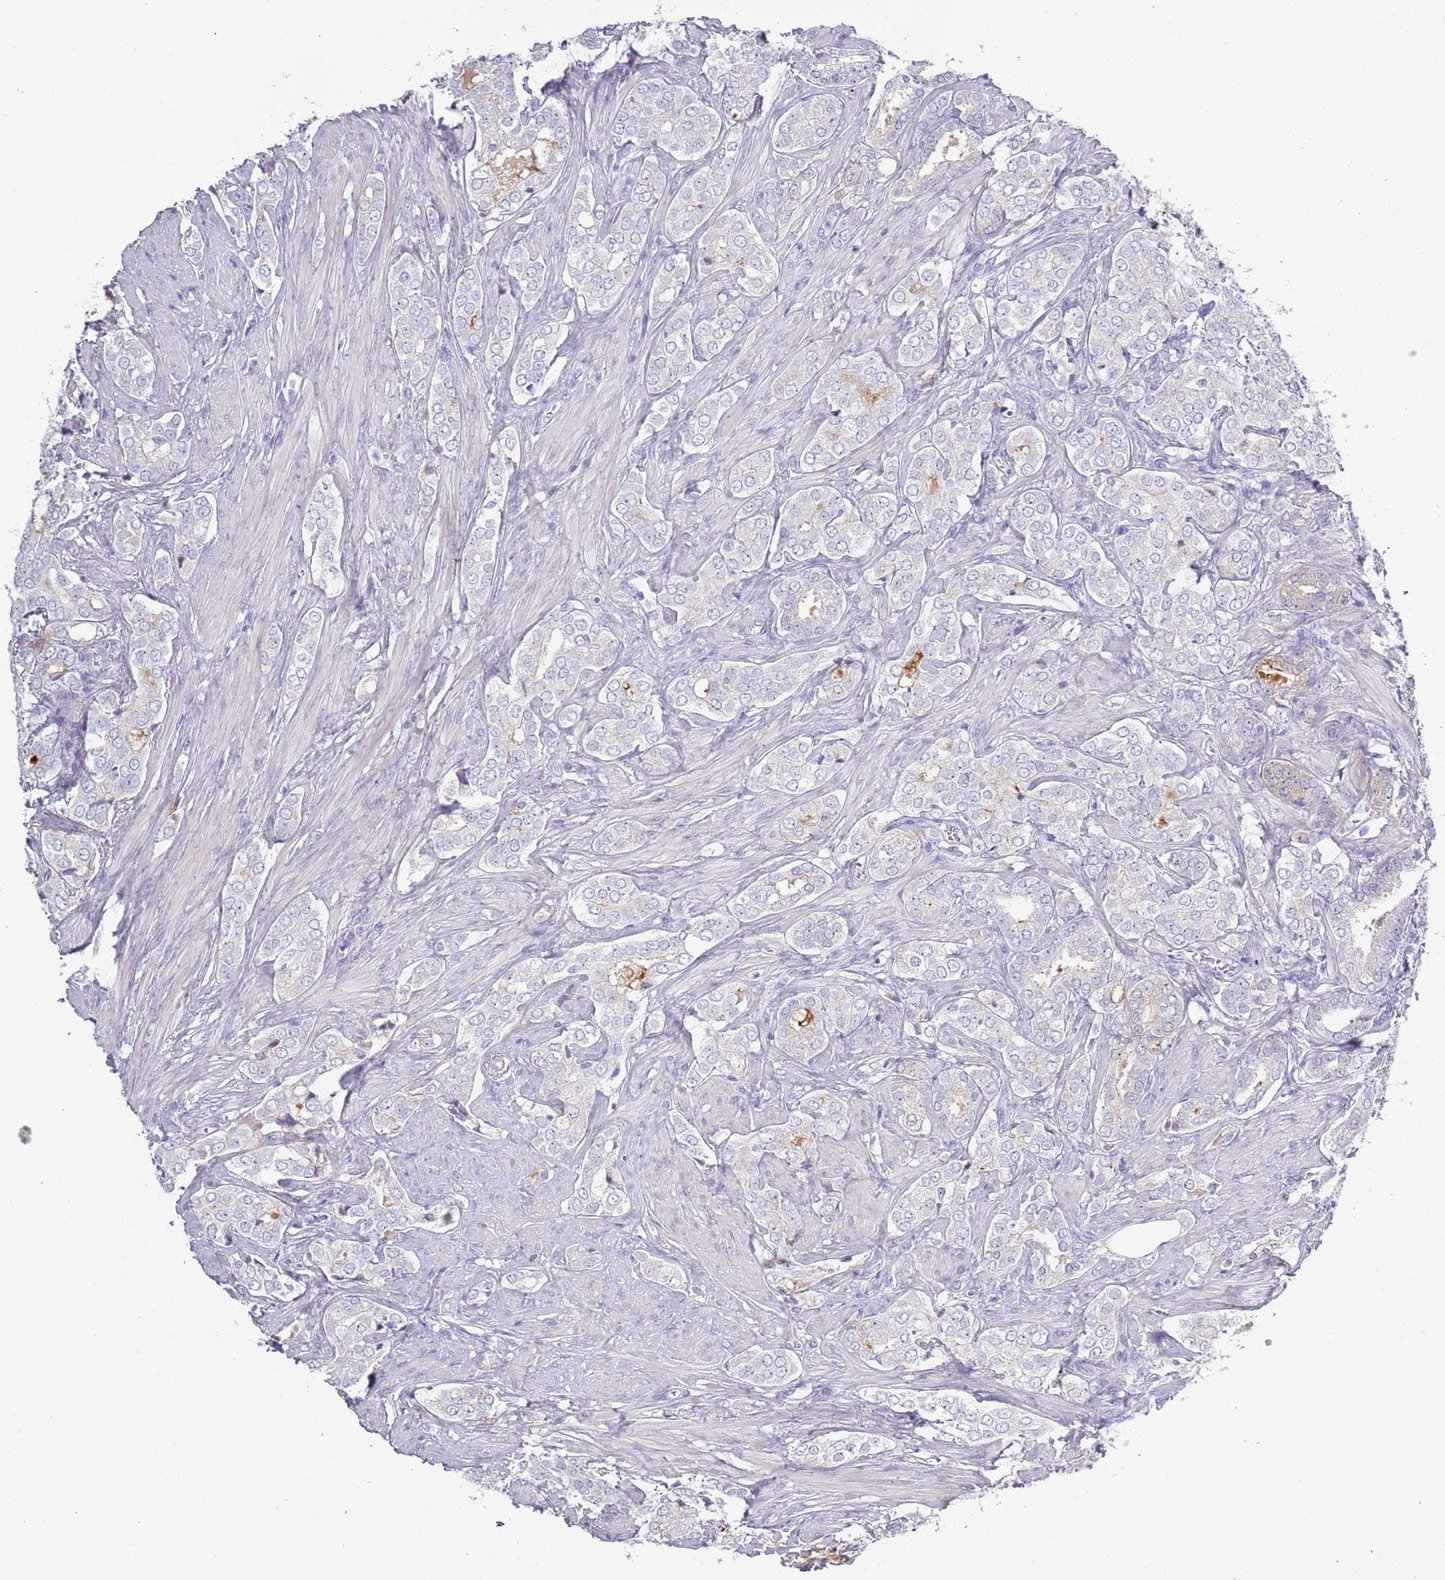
{"staining": {"intensity": "negative", "quantity": "none", "location": "none"}, "tissue": "prostate cancer", "cell_type": "Tumor cells", "image_type": "cancer", "snomed": [{"axis": "morphology", "description": "Adenocarcinoma, High grade"}, {"axis": "topography", "description": "Prostate"}], "caption": "This is an IHC image of prostate cancer (adenocarcinoma (high-grade)). There is no staining in tumor cells.", "gene": "TNFRSF6B", "patient": {"sex": "male", "age": 71}}